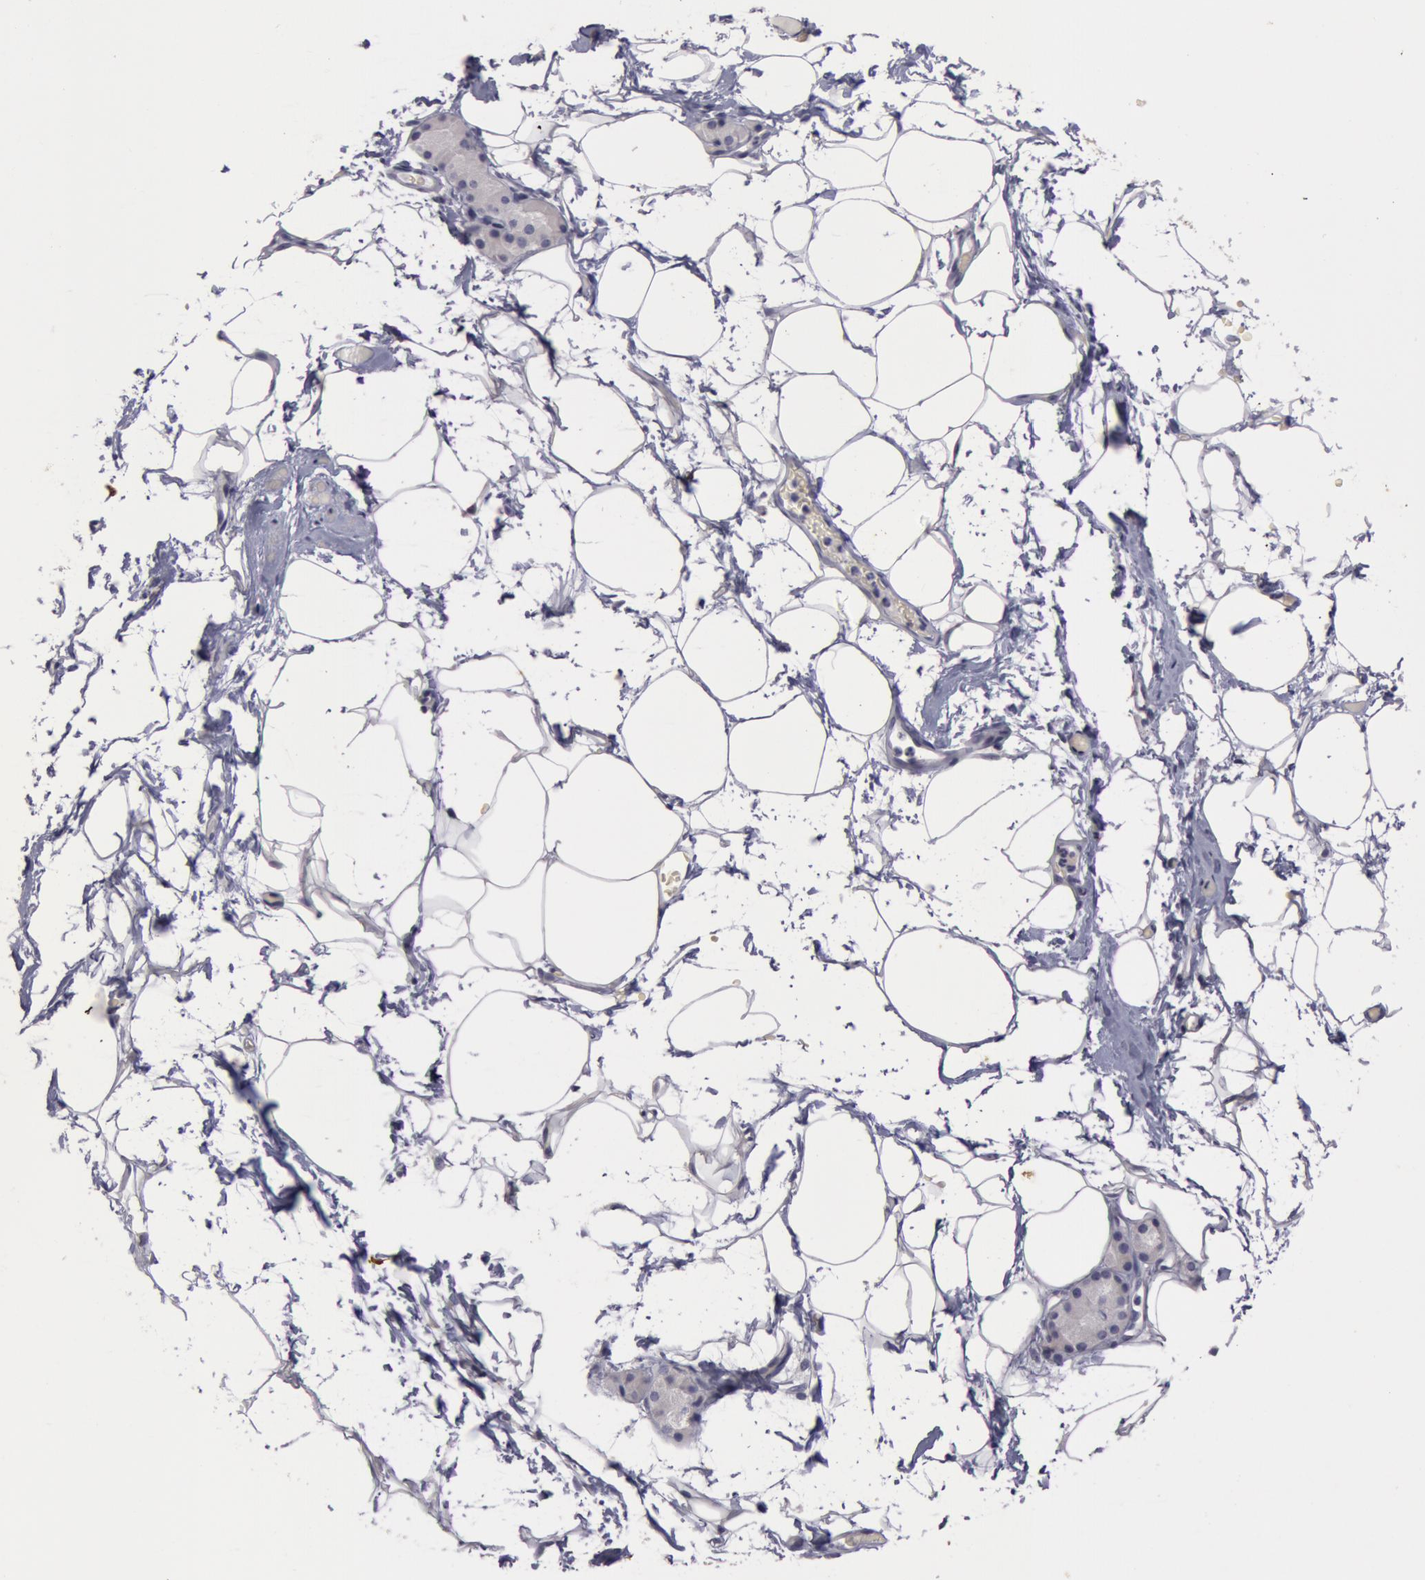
{"staining": {"intensity": "negative", "quantity": "none", "location": "none"}, "tissue": "skeletal muscle", "cell_type": "Myocytes", "image_type": "normal", "snomed": [{"axis": "morphology", "description": "Normal tissue, NOS"}, {"axis": "topography", "description": "Skeletal muscle"}, {"axis": "topography", "description": "Parathyroid gland"}], "caption": "Immunohistochemistry micrograph of unremarkable skeletal muscle stained for a protein (brown), which exhibits no staining in myocytes.", "gene": "NLGN4X", "patient": {"sex": "female", "age": 37}}